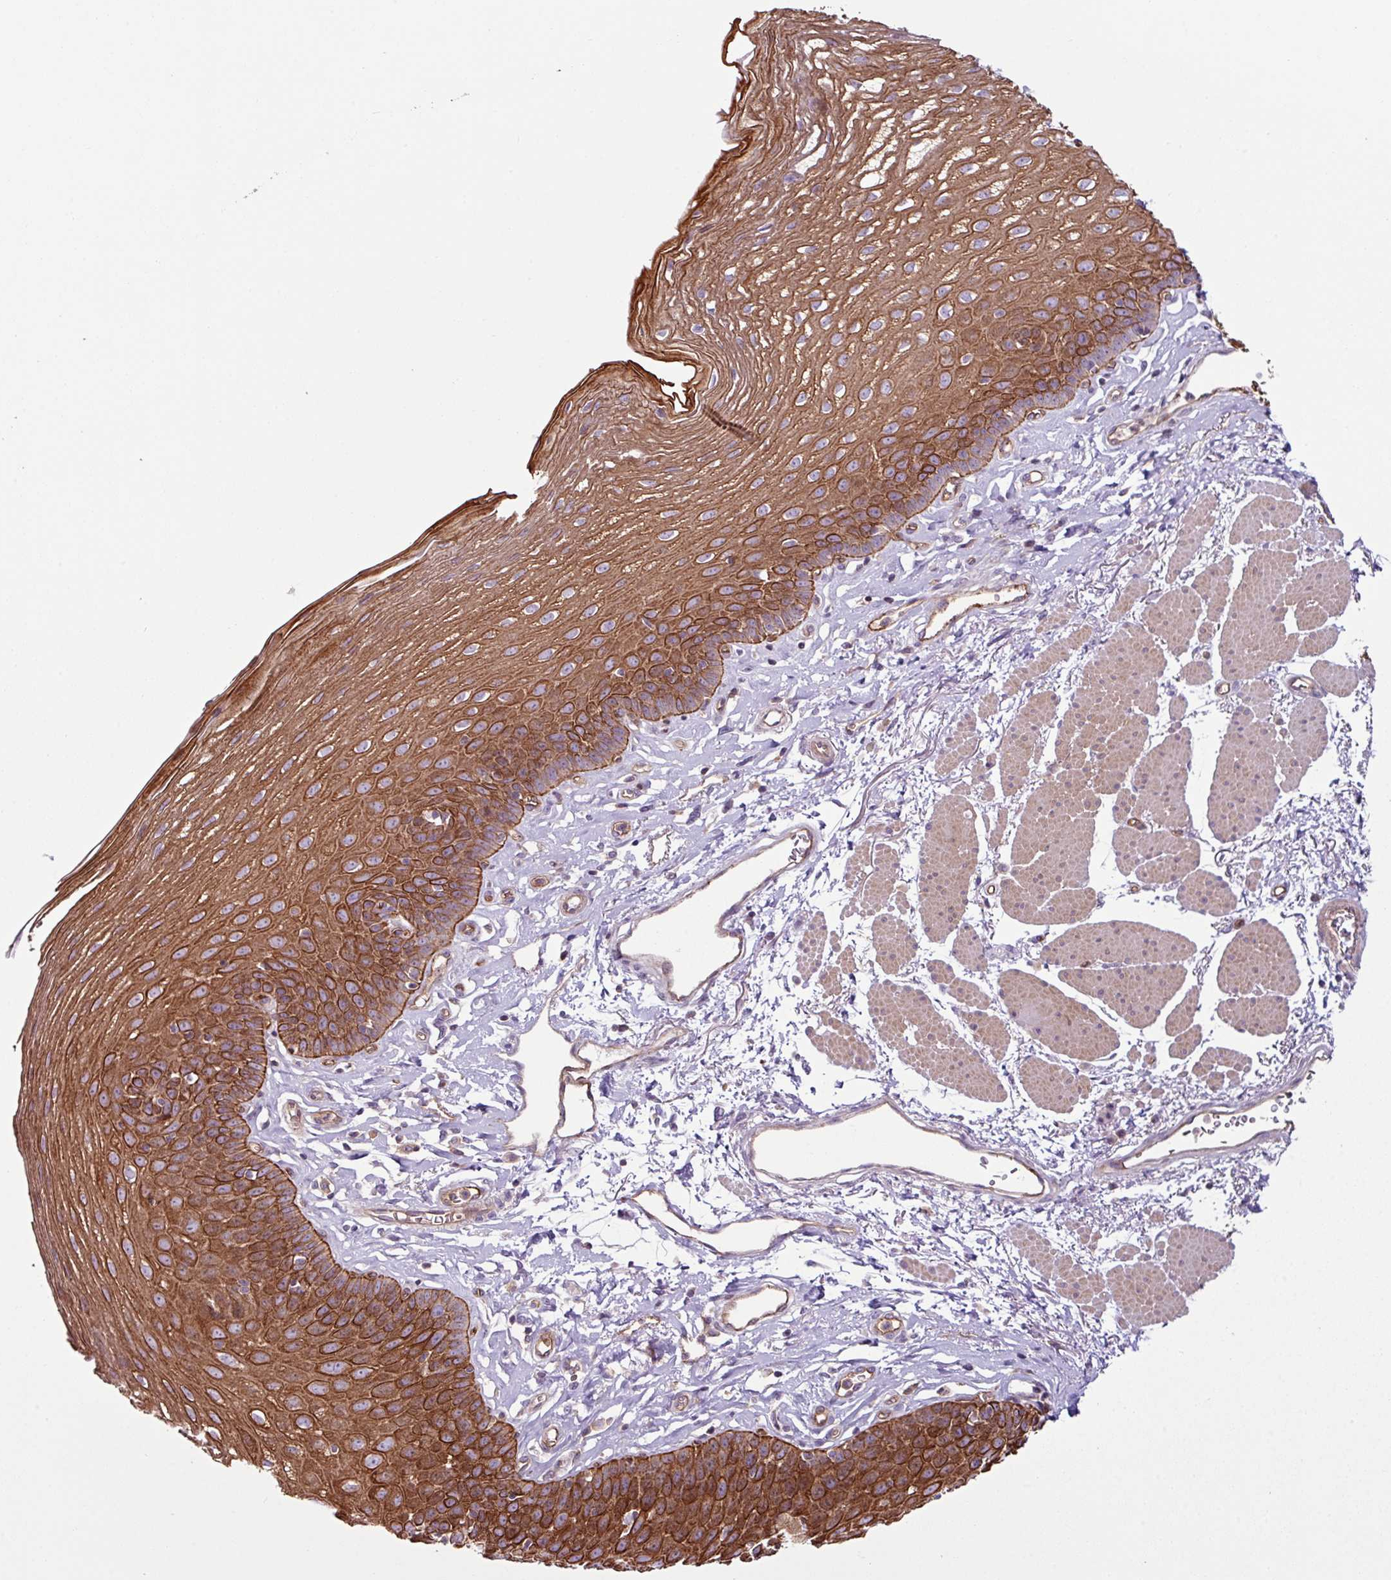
{"staining": {"intensity": "strong", "quantity": ">75%", "location": "cytoplasmic/membranous"}, "tissue": "esophagus", "cell_type": "Squamous epithelial cells", "image_type": "normal", "snomed": [{"axis": "morphology", "description": "Normal tissue, NOS"}, {"axis": "topography", "description": "Esophagus"}], "caption": "This histopathology image displays immunohistochemistry (IHC) staining of benign human esophagus, with high strong cytoplasmic/membranous positivity in about >75% of squamous epithelial cells.", "gene": "ZNF106", "patient": {"sex": "female", "age": 81}}